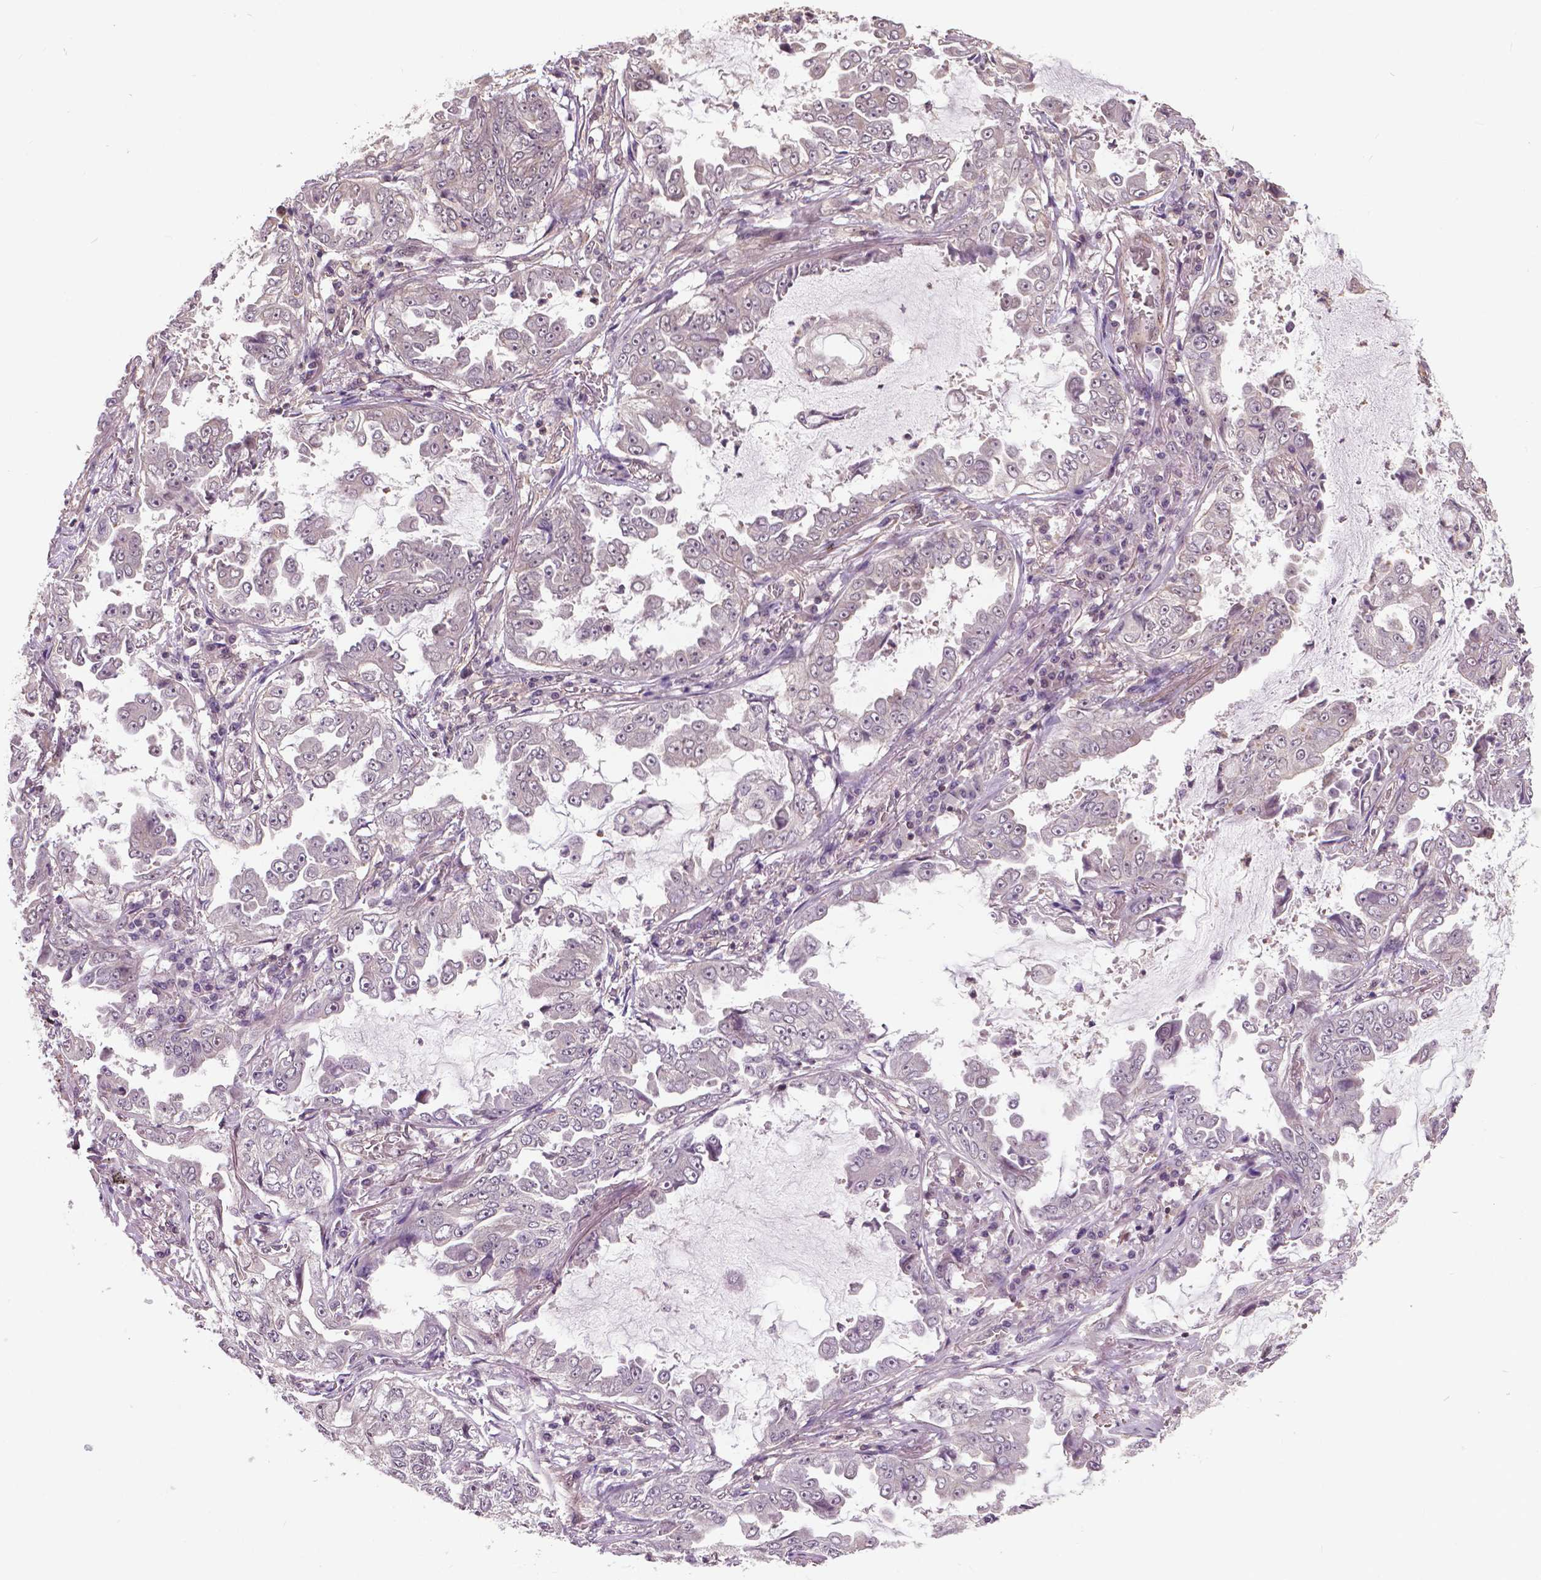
{"staining": {"intensity": "negative", "quantity": "none", "location": "none"}, "tissue": "lung cancer", "cell_type": "Tumor cells", "image_type": "cancer", "snomed": [{"axis": "morphology", "description": "Adenocarcinoma, NOS"}, {"axis": "topography", "description": "Lung"}], "caption": "DAB (3,3'-diaminobenzidine) immunohistochemical staining of adenocarcinoma (lung) exhibits no significant staining in tumor cells. (DAB (3,3'-diaminobenzidine) immunohistochemistry visualized using brightfield microscopy, high magnification).", "gene": "ANXA13", "patient": {"sex": "female", "age": 52}}